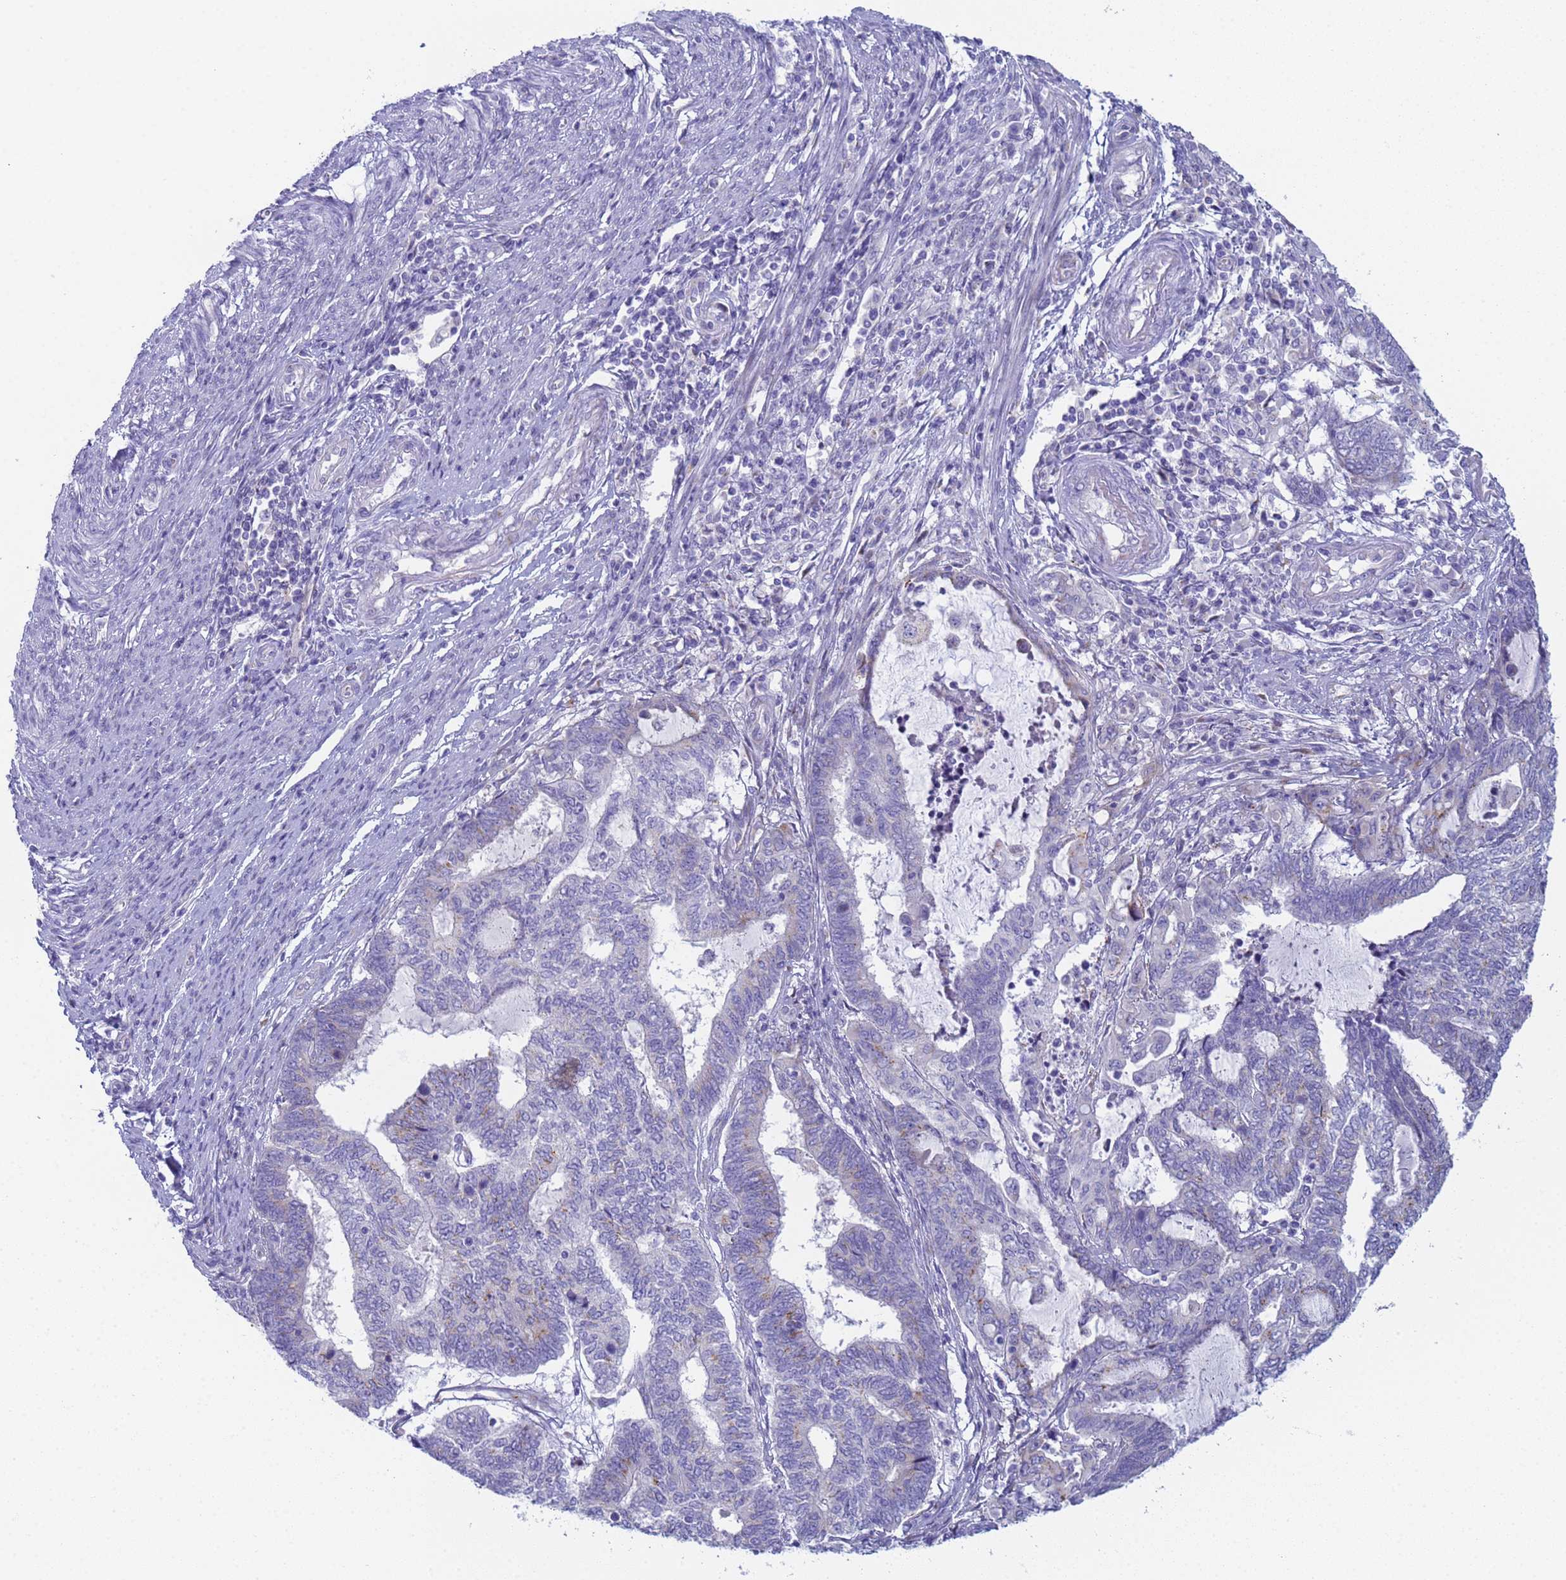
{"staining": {"intensity": "negative", "quantity": "none", "location": "none"}, "tissue": "endometrial cancer", "cell_type": "Tumor cells", "image_type": "cancer", "snomed": [{"axis": "morphology", "description": "Adenocarcinoma, NOS"}, {"axis": "topography", "description": "Uterus"}, {"axis": "topography", "description": "Endometrium"}], "caption": "IHC of human adenocarcinoma (endometrial) exhibits no expression in tumor cells.", "gene": "CR1", "patient": {"sex": "female", "age": 70}}